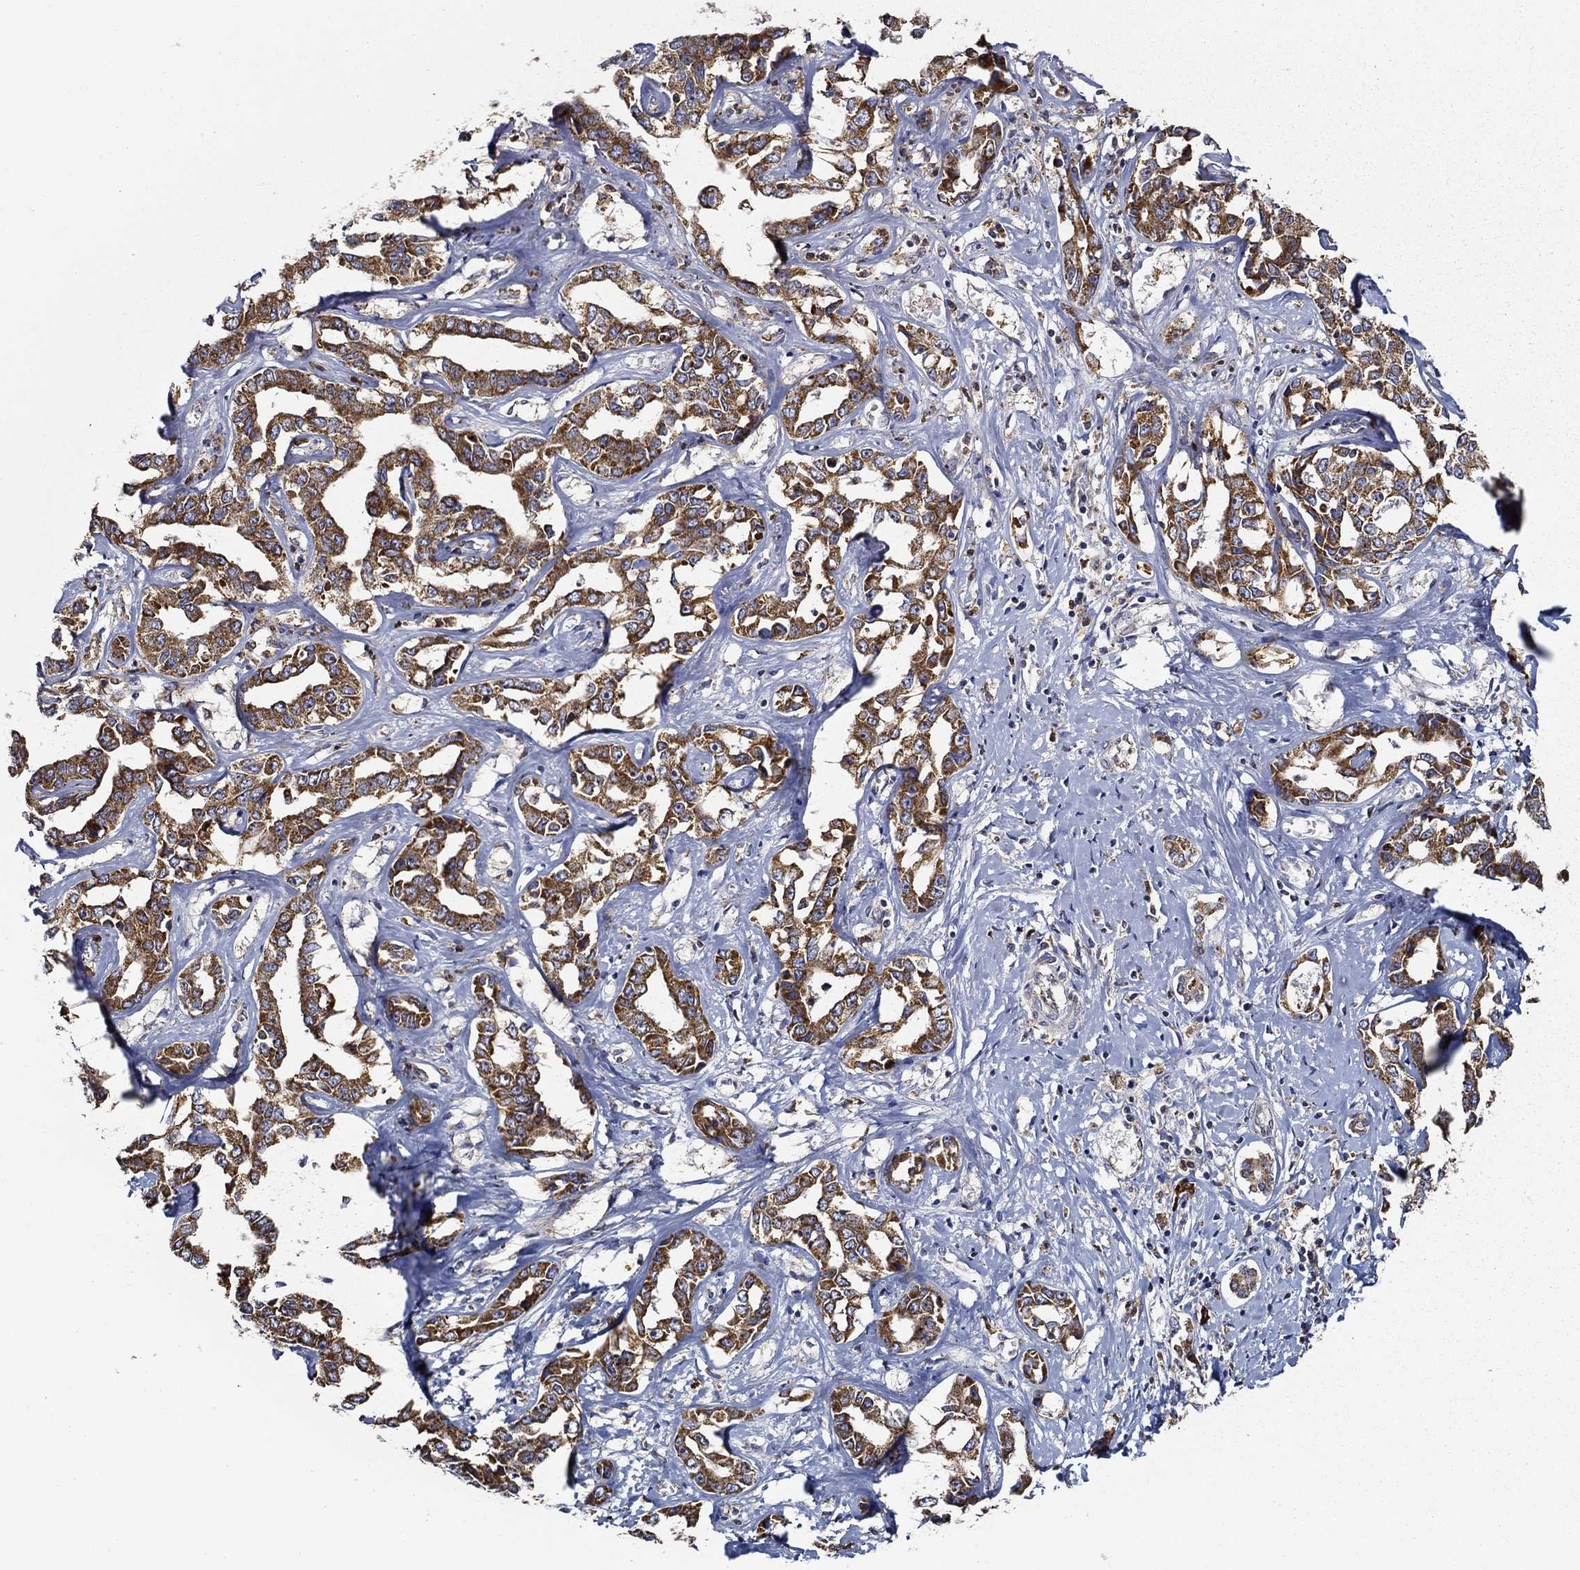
{"staining": {"intensity": "strong", "quantity": ">75%", "location": "cytoplasmic/membranous"}, "tissue": "liver cancer", "cell_type": "Tumor cells", "image_type": "cancer", "snomed": [{"axis": "morphology", "description": "Cholangiocarcinoma"}, {"axis": "topography", "description": "Liver"}], "caption": "A histopathology image of liver cholangiocarcinoma stained for a protein exhibits strong cytoplasmic/membranous brown staining in tumor cells. The staining was performed using DAB (3,3'-diaminobenzidine), with brown indicating positive protein expression. Nuclei are stained blue with hematoxylin.", "gene": "PRDX4", "patient": {"sex": "male", "age": 59}}